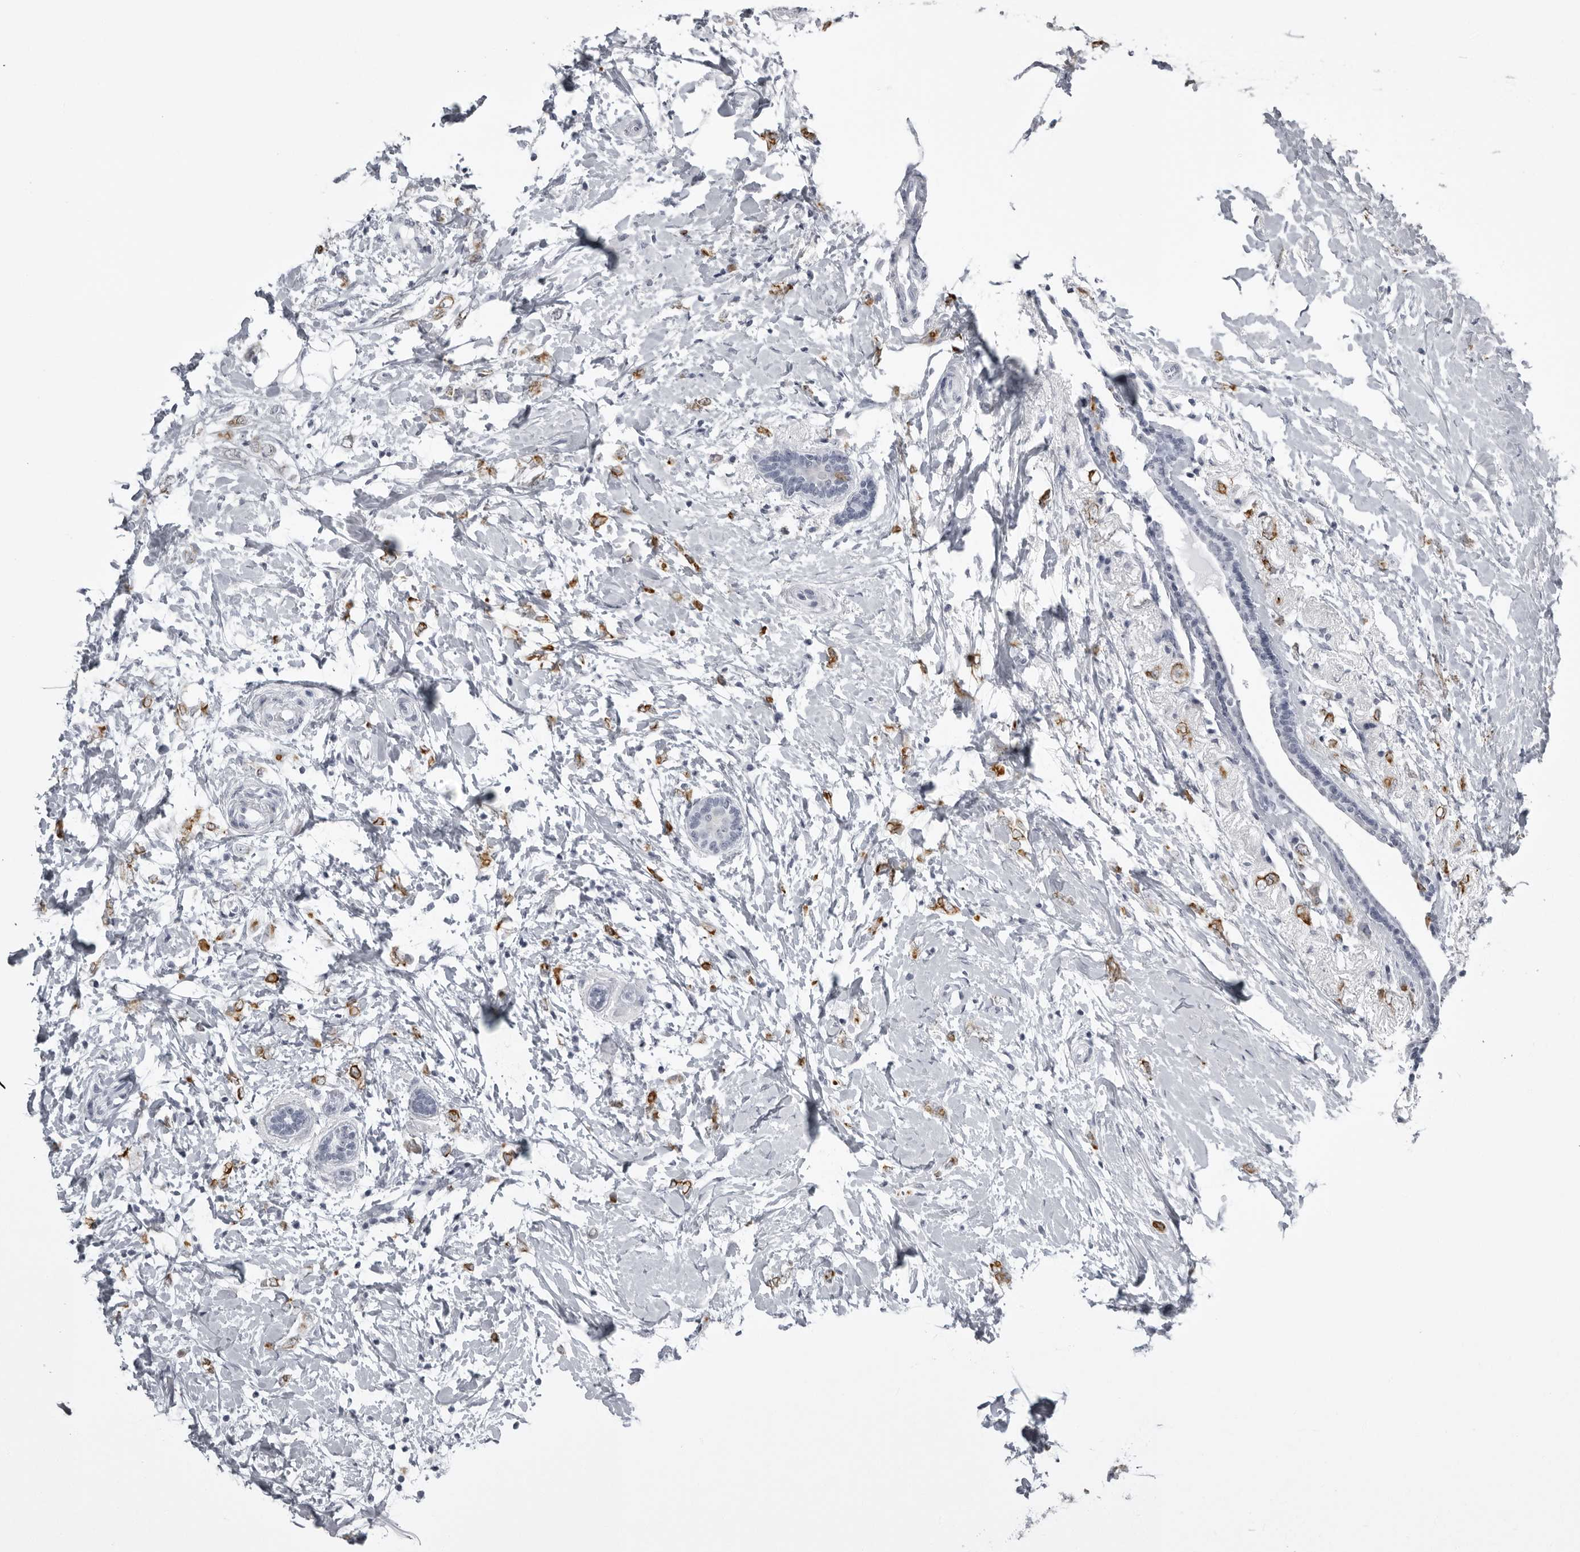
{"staining": {"intensity": "moderate", "quantity": ">75%", "location": "cytoplasmic/membranous"}, "tissue": "breast cancer", "cell_type": "Tumor cells", "image_type": "cancer", "snomed": [{"axis": "morphology", "description": "Normal tissue, NOS"}, {"axis": "morphology", "description": "Lobular carcinoma"}, {"axis": "topography", "description": "Breast"}], "caption": "Breast cancer (lobular carcinoma) was stained to show a protein in brown. There is medium levels of moderate cytoplasmic/membranous staining in about >75% of tumor cells. The staining is performed using DAB brown chromogen to label protein expression. The nuclei are counter-stained blue using hematoxylin.", "gene": "UROD", "patient": {"sex": "female", "age": 47}}